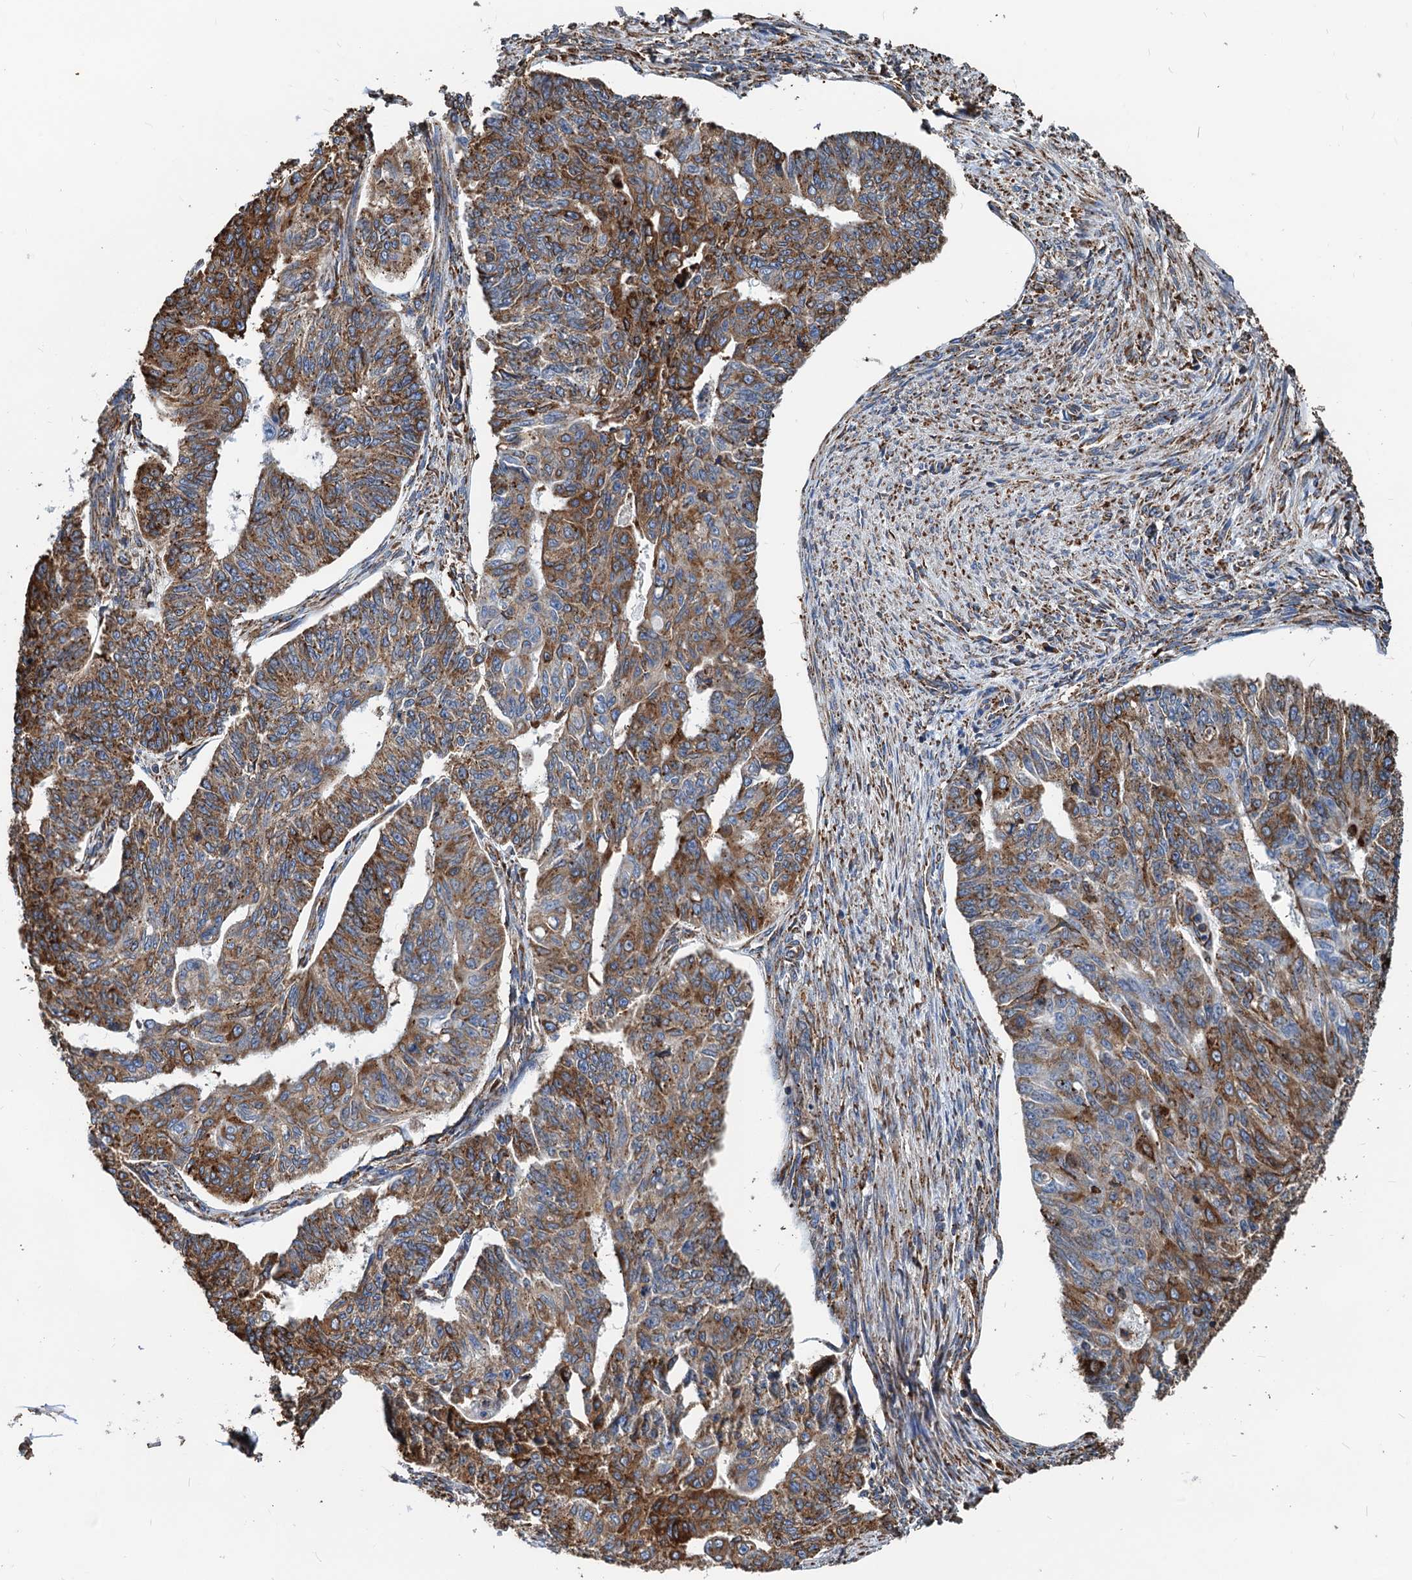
{"staining": {"intensity": "strong", "quantity": "25%-75%", "location": "cytoplasmic/membranous"}, "tissue": "endometrial cancer", "cell_type": "Tumor cells", "image_type": "cancer", "snomed": [{"axis": "morphology", "description": "Adenocarcinoma, NOS"}, {"axis": "topography", "description": "Endometrium"}], "caption": "Tumor cells reveal high levels of strong cytoplasmic/membranous expression in about 25%-75% of cells in human endometrial cancer. (Stains: DAB in brown, nuclei in blue, Microscopy: brightfield microscopy at high magnification).", "gene": "HSPA5", "patient": {"sex": "female", "age": 32}}